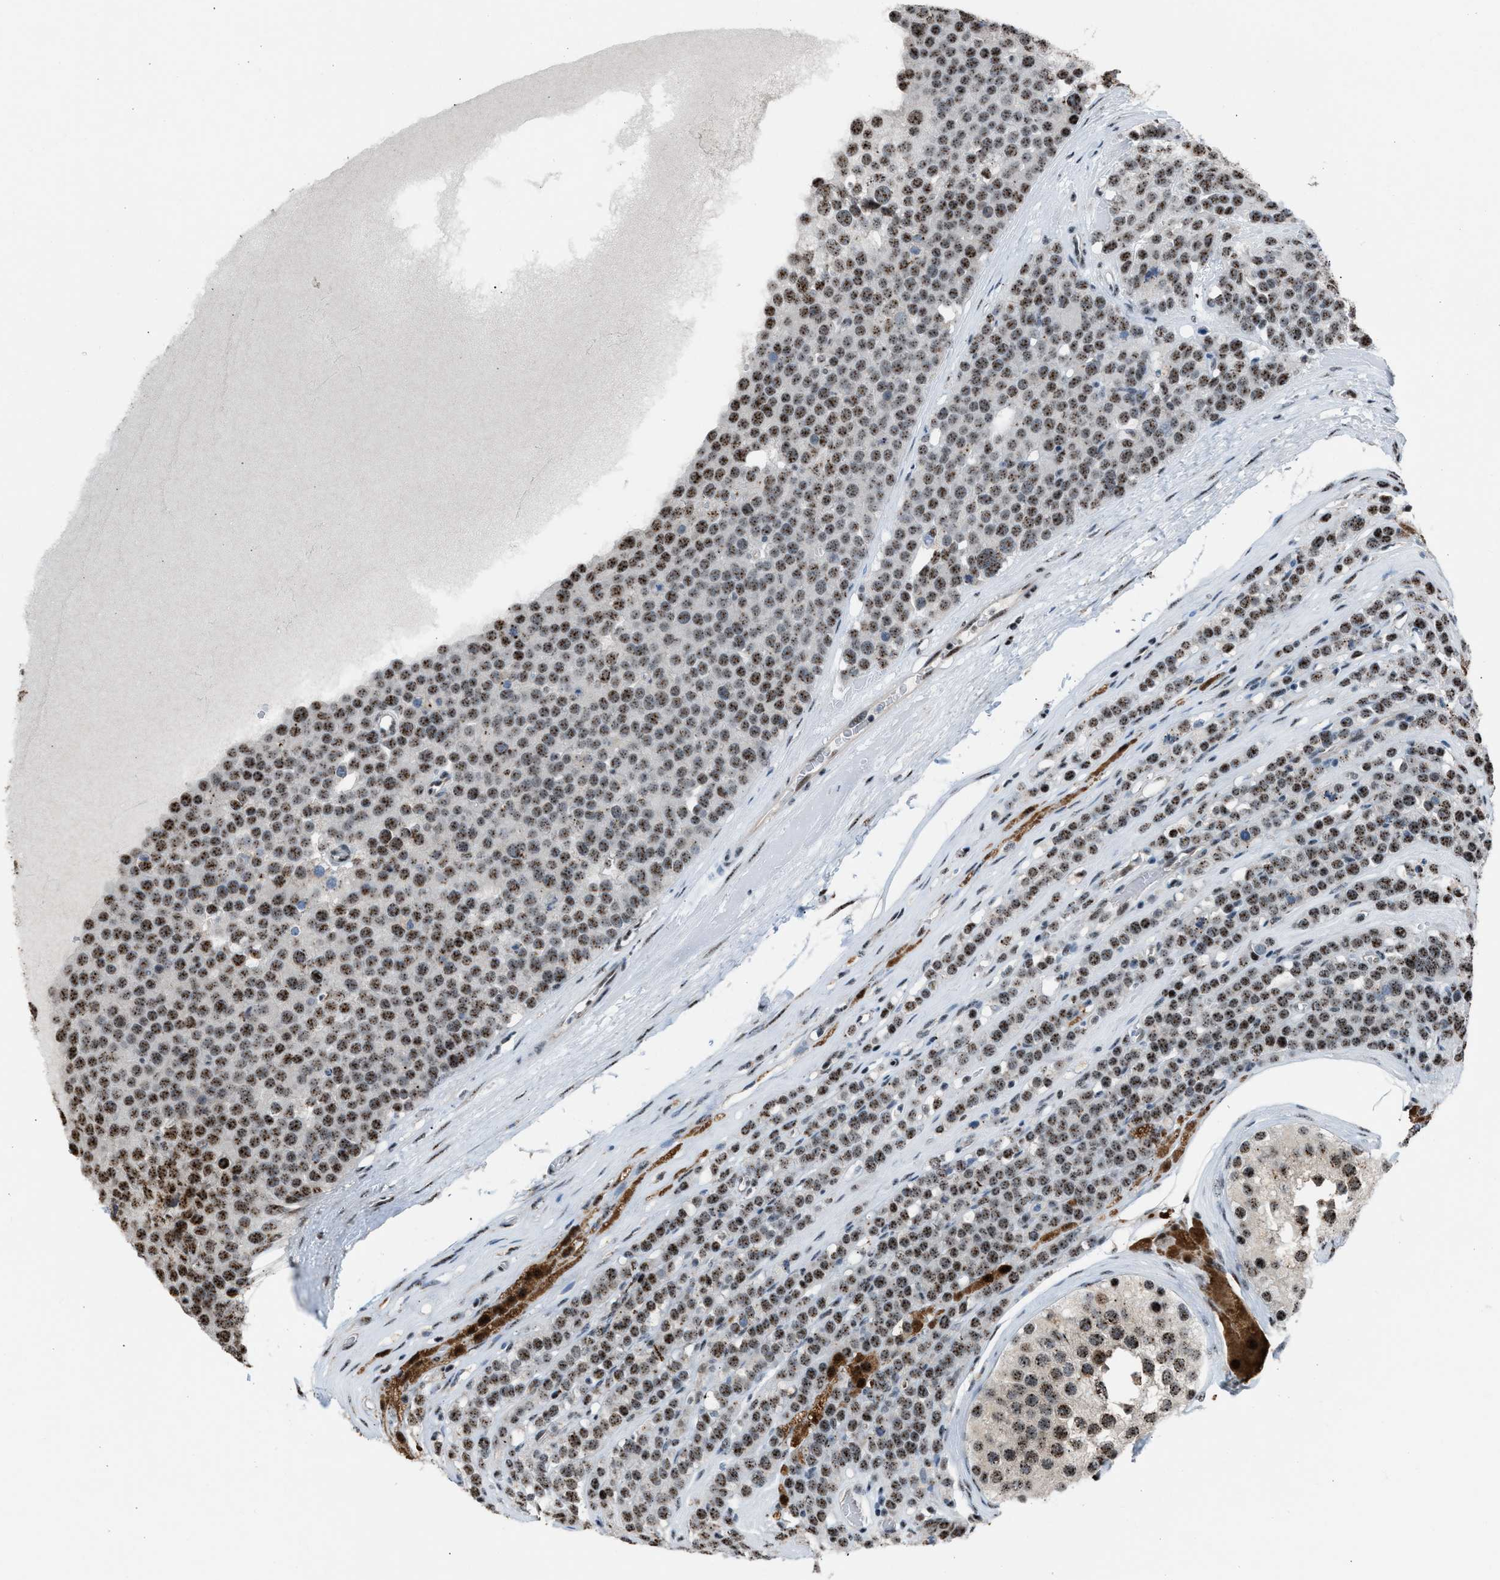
{"staining": {"intensity": "moderate", "quantity": ">75%", "location": "nuclear"}, "tissue": "testis cancer", "cell_type": "Tumor cells", "image_type": "cancer", "snomed": [{"axis": "morphology", "description": "Seminoma, NOS"}, {"axis": "topography", "description": "Testis"}], "caption": "Protein staining of testis seminoma tissue demonstrates moderate nuclear positivity in approximately >75% of tumor cells. (Brightfield microscopy of DAB IHC at high magnification).", "gene": "CENPP", "patient": {"sex": "male", "age": 71}}